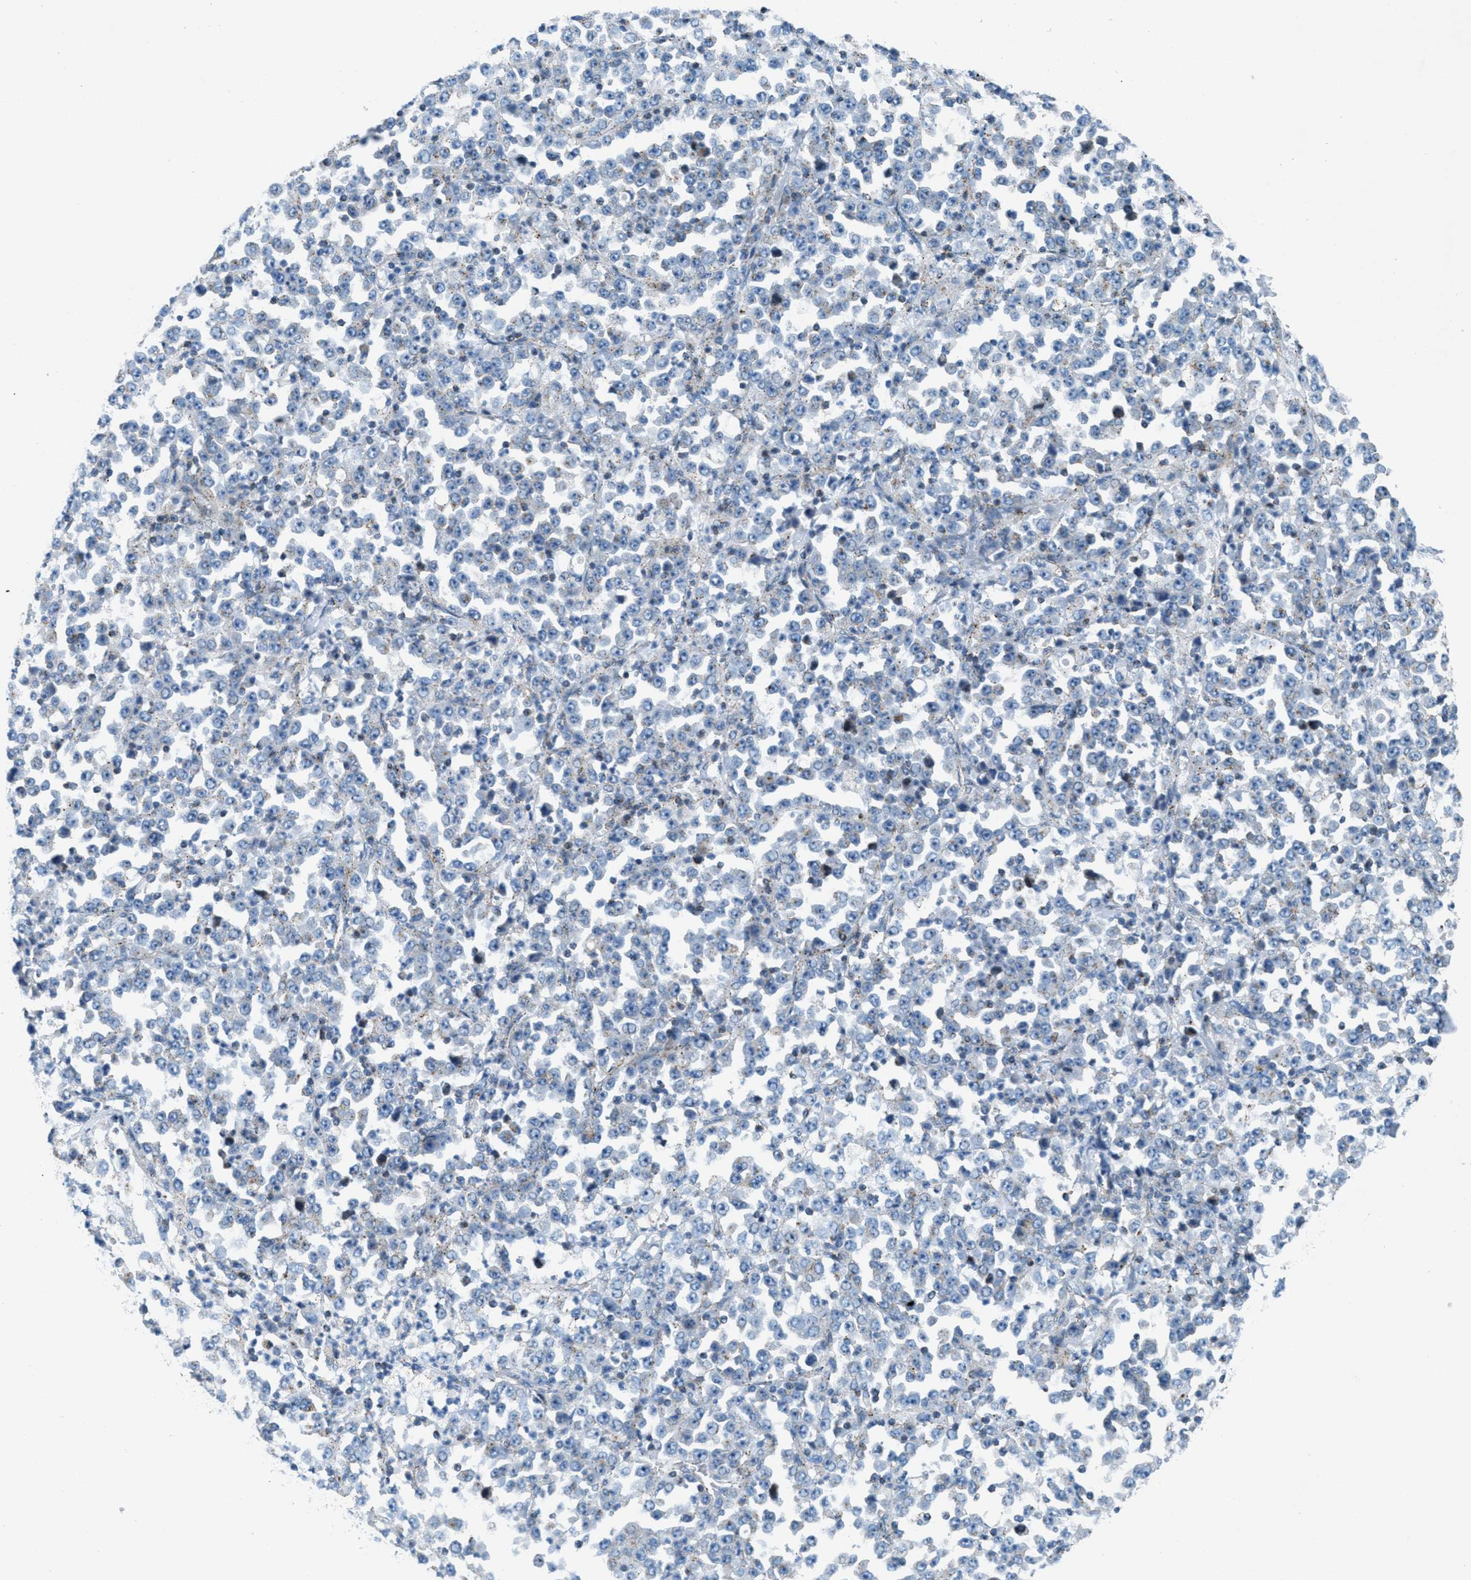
{"staining": {"intensity": "negative", "quantity": "none", "location": "none"}, "tissue": "stomach cancer", "cell_type": "Tumor cells", "image_type": "cancer", "snomed": [{"axis": "morphology", "description": "Normal tissue, NOS"}, {"axis": "morphology", "description": "Adenocarcinoma, NOS"}, {"axis": "topography", "description": "Stomach, upper"}, {"axis": "topography", "description": "Stomach"}], "caption": "Stomach cancer (adenocarcinoma) was stained to show a protein in brown. There is no significant positivity in tumor cells. Nuclei are stained in blue.", "gene": "MFSD13A", "patient": {"sex": "male", "age": 59}}